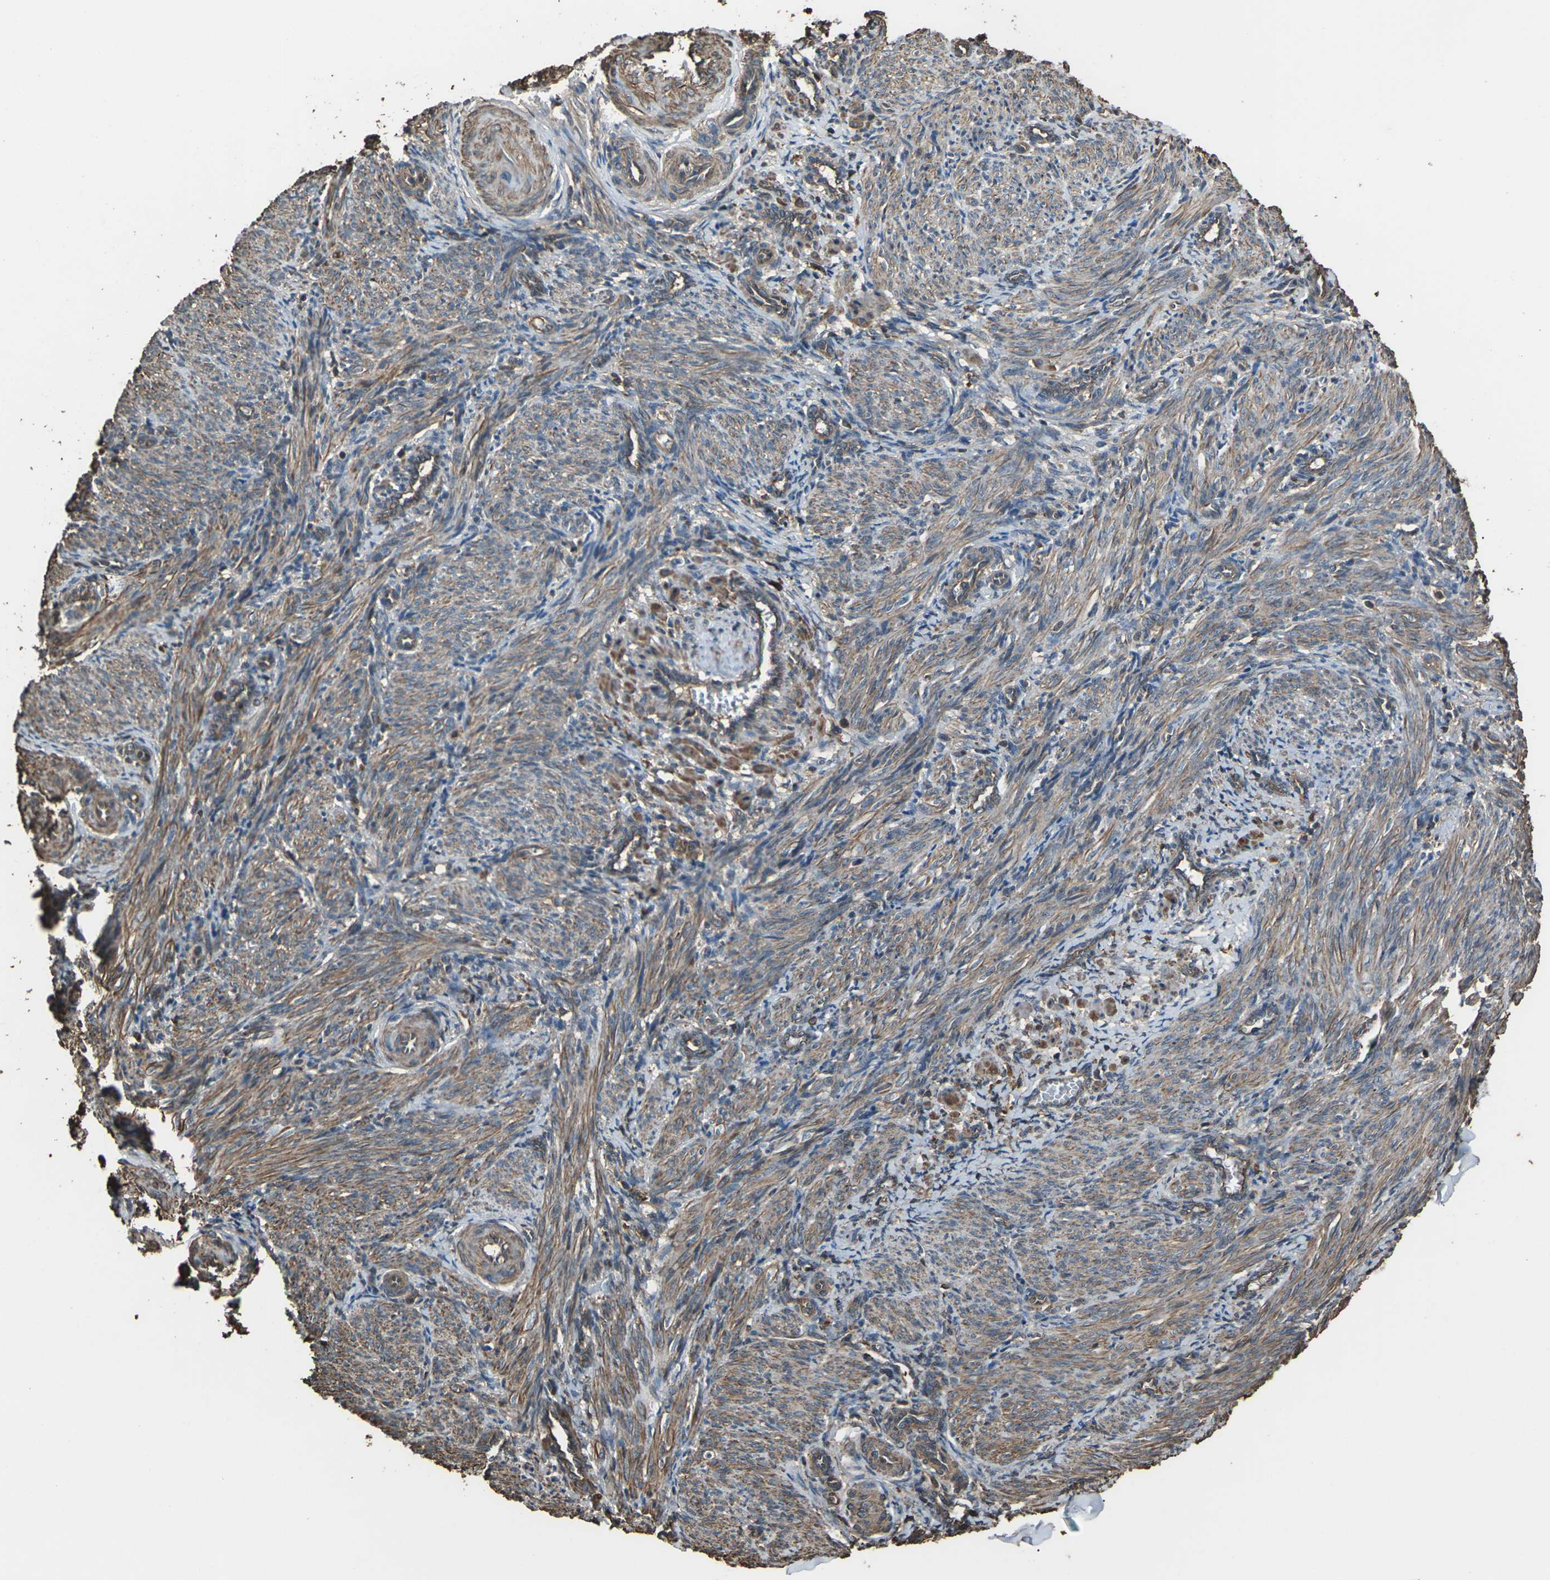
{"staining": {"intensity": "moderate", "quantity": ">75%", "location": "cytoplasmic/membranous"}, "tissue": "smooth muscle", "cell_type": "Smooth muscle cells", "image_type": "normal", "snomed": [{"axis": "morphology", "description": "Normal tissue, NOS"}, {"axis": "topography", "description": "Endometrium"}], "caption": "The micrograph shows a brown stain indicating the presence of a protein in the cytoplasmic/membranous of smooth muscle cells in smooth muscle.", "gene": "DHPS", "patient": {"sex": "female", "age": 33}}